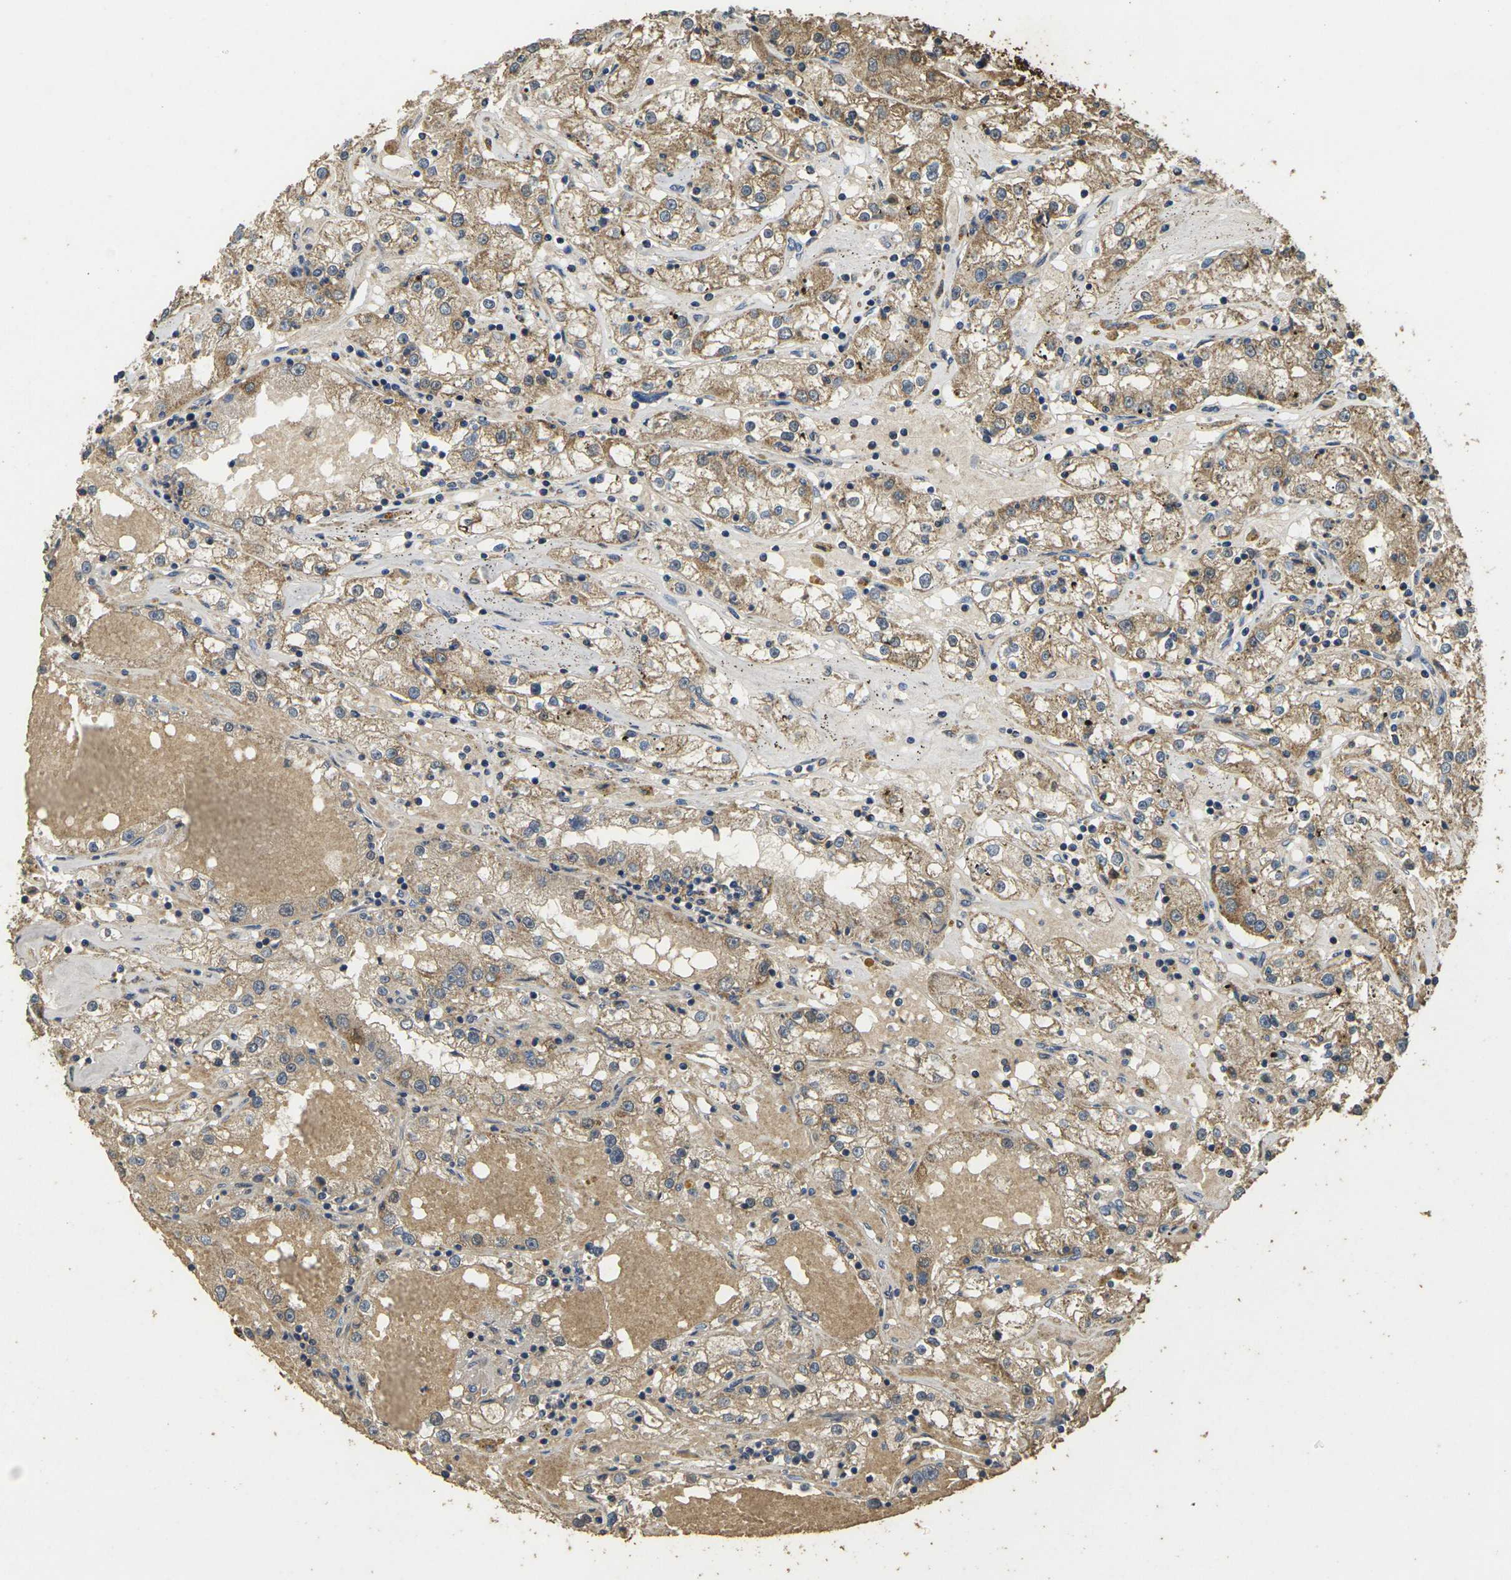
{"staining": {"intensity": "moderate", "quantity": ">75%", "location": "cytoplasmic/membranous"}, "tissue": "renal cancer", "cell_type": "Tumor cells", "image_type": "cancer", "snomed": [{"axis": "morphology", "description": "Adenocarcinoma, NOS"}, {"axis": "topography", "description": "Kidney"}], "caption": "Human renal cancer (adenocarcinoma) stained for a protein (brown) exhibits moderate cytoplasmic/membranous positive positivity in about >75% of tumor cells.", "gene": "MAPK11", "patient": {"sex": "male", "age": 56}}